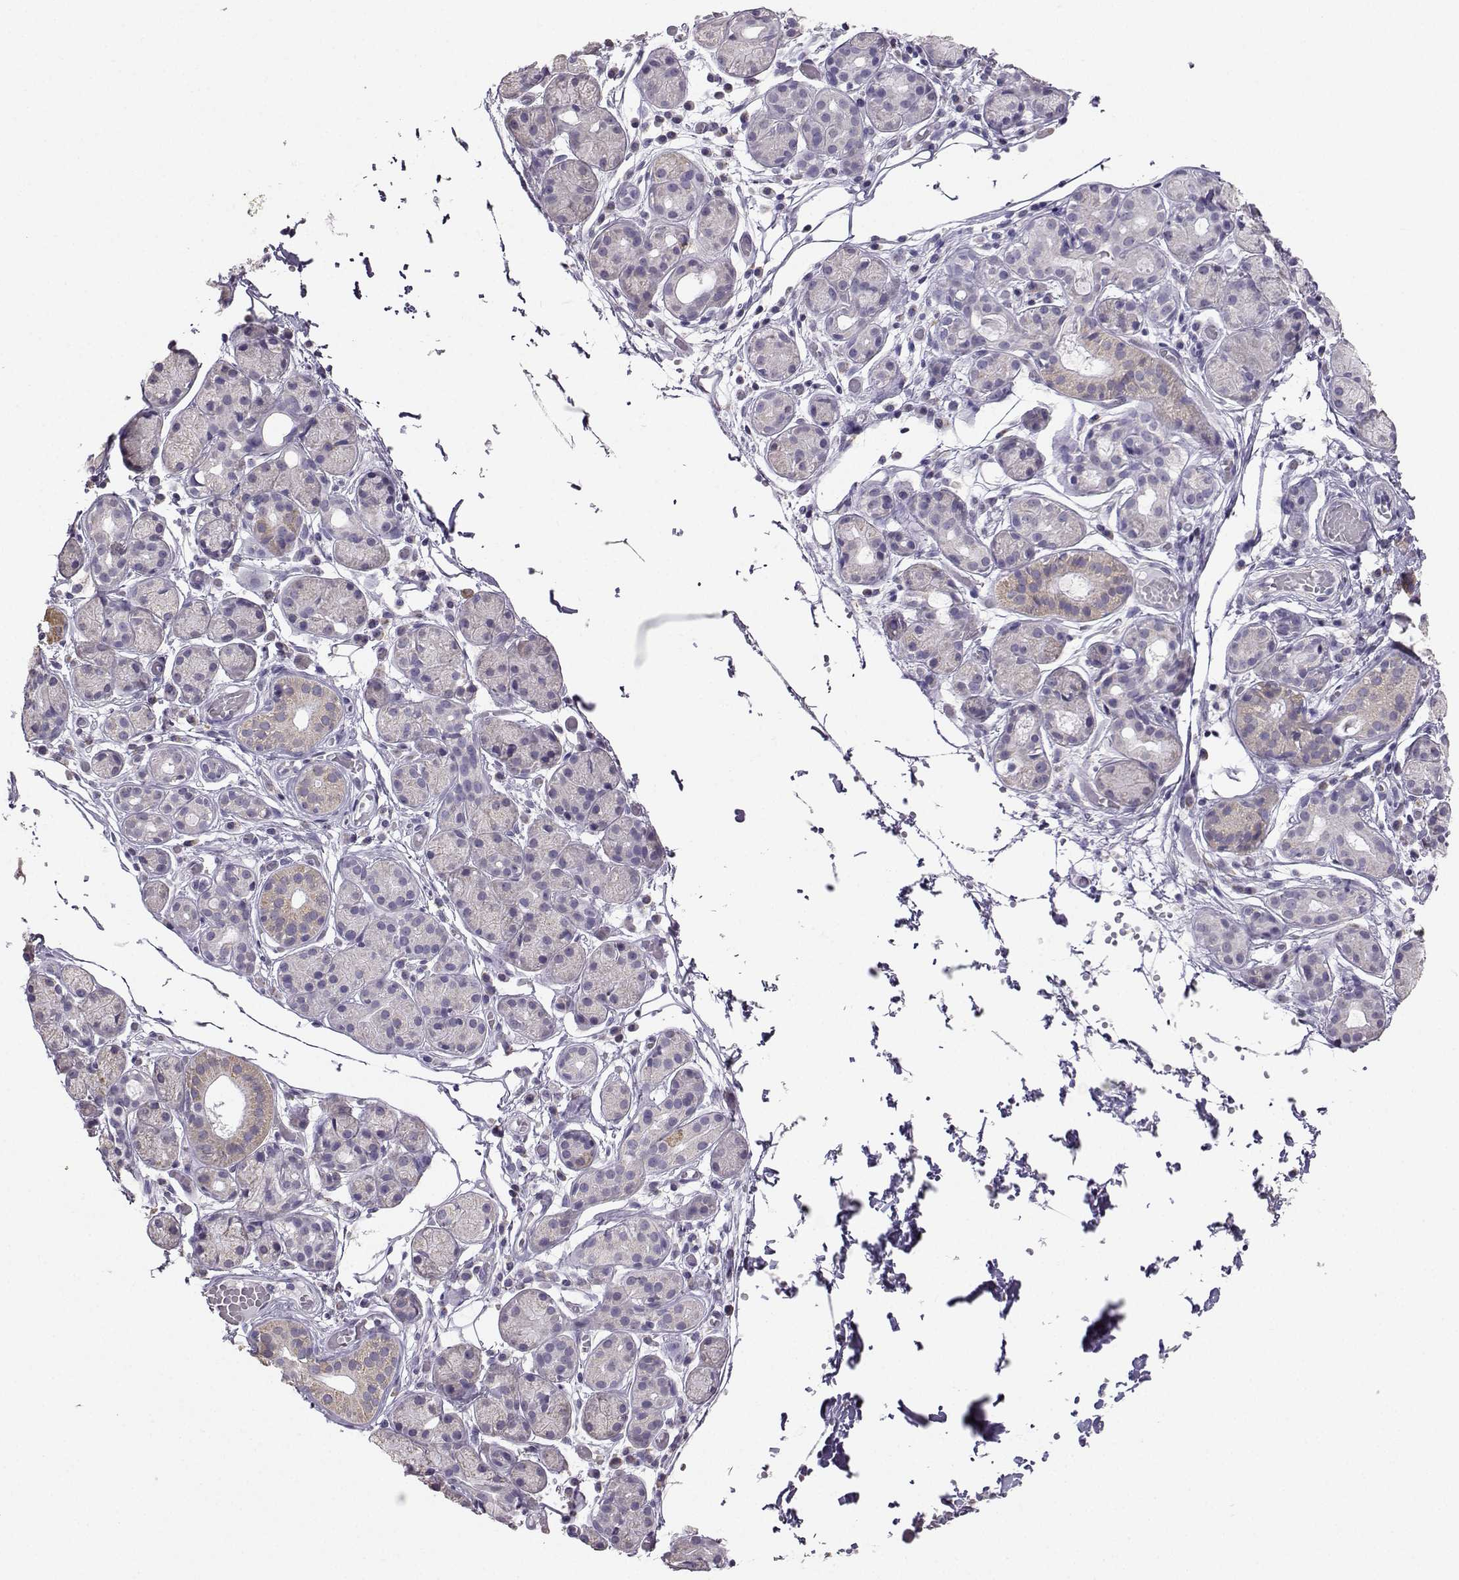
{"staining": {"intensity": "weak", "quantity": "<25%", "location": "cytoplasmic/membranous"}, "tissue": "salivary gland", "cell_type": "Glandular cells", "image_type": "normal", "snomed": [{"axis": "morphology", "description": "Normal tissue, NOS"}, {"axis": "topography", "description": "Salivary gland"}, {"axis": "topography", "description": "Peripheral nerve tissue"}], "caption": "The immunohistochemistry (IHC) image has no significant positivity in glandular cells of salivary gland.", "gene": "AVP", "patient": {"sex": "male", "age": 71}}